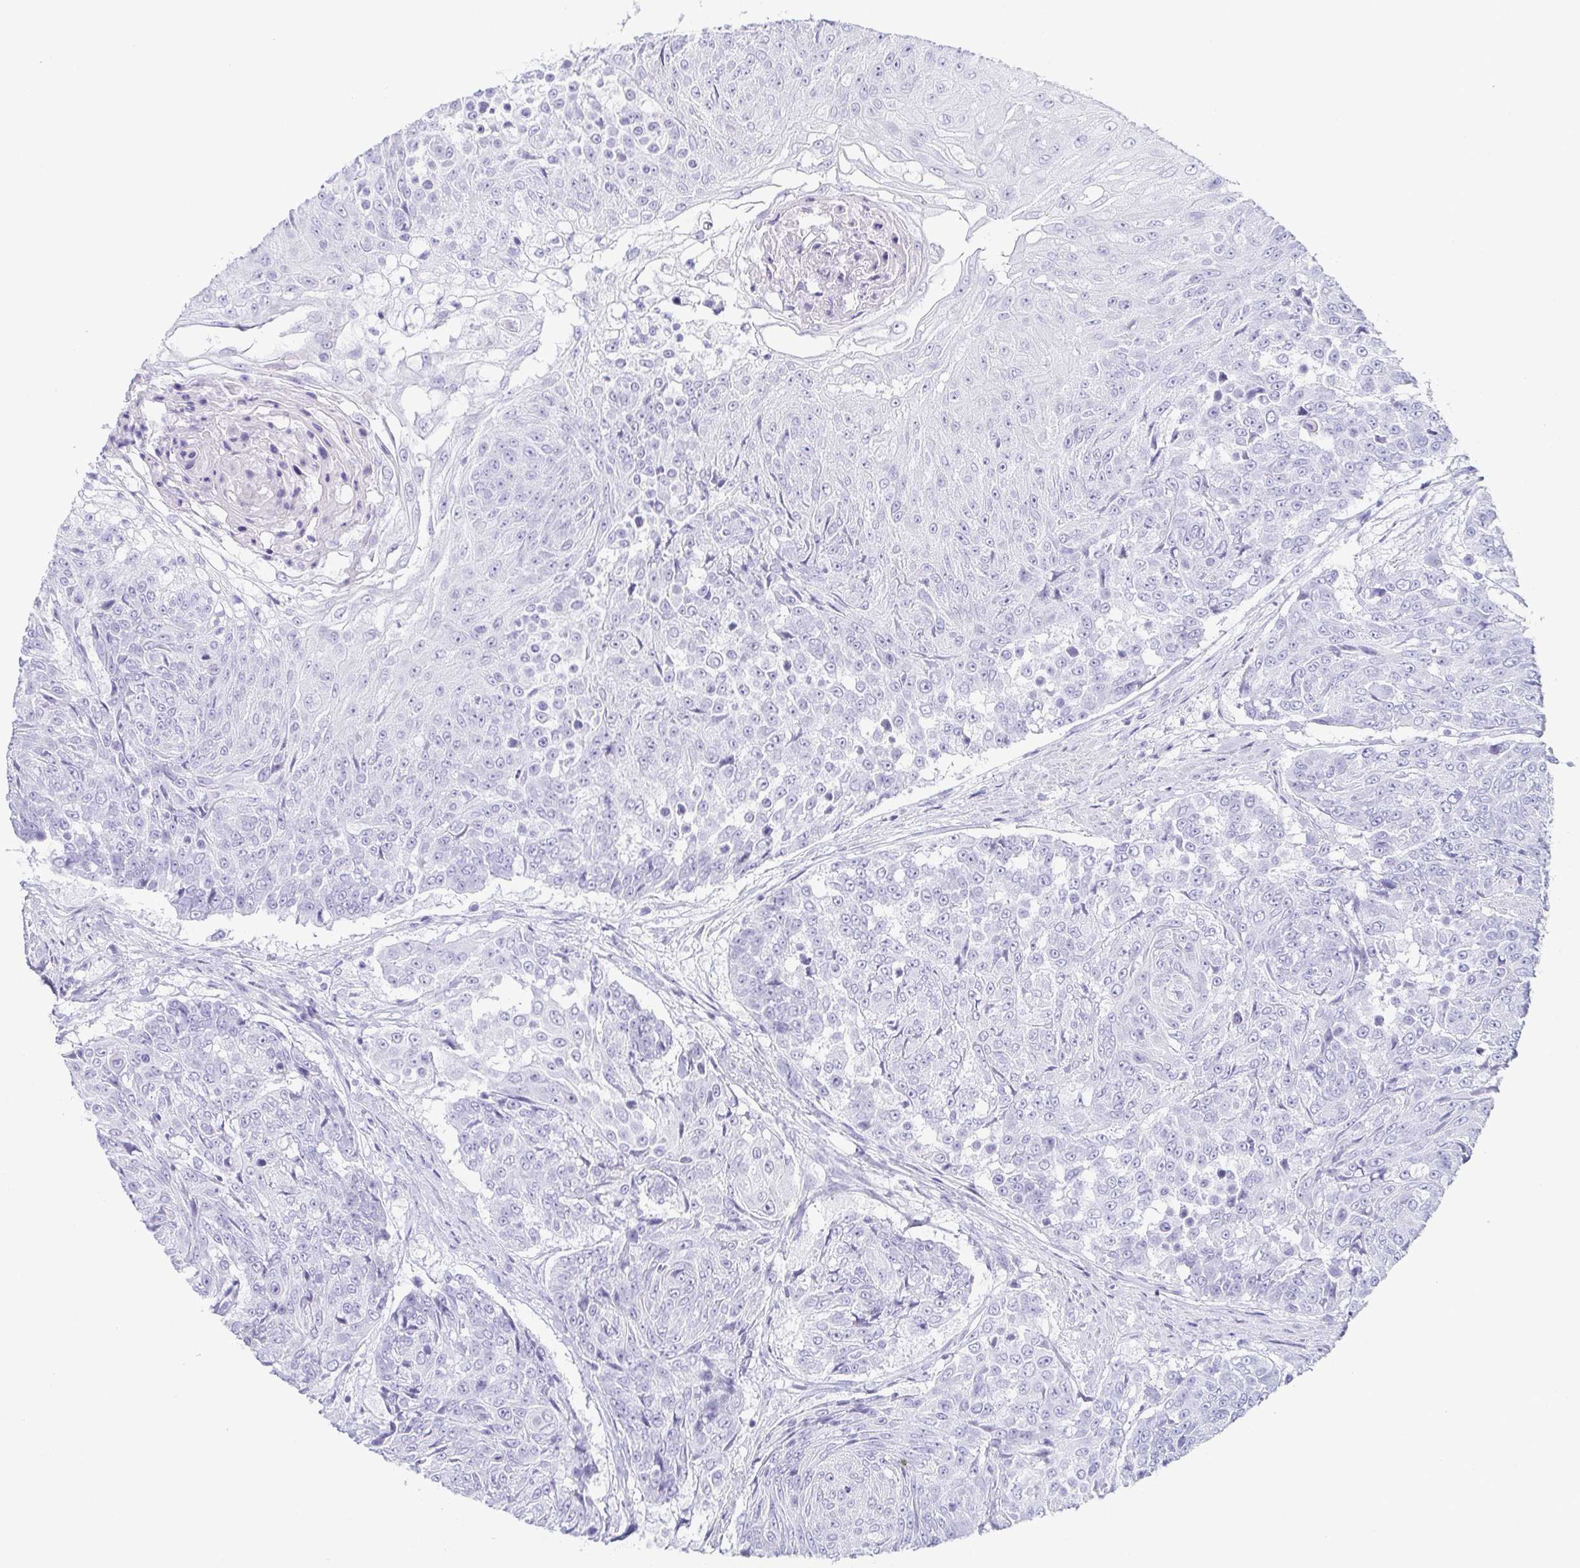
{"staining": {"intensity": "negative", "quantity": "none", "location": "none"}, "tissue": "urothelial cancer", "cell_type": "Tumor cells", "image_type": "cancer", "snomed": [{"axis": "morphology", "description": "Urothelial carcinoma, High grade"}, {"axis": "topography", "description": "Urinary bladder"}], "caption": "Tumor cells show no significant protein expression in high-grade urothelial carcinoma.", "gene": "ZG16B", "patient": {"sex": "female", "age": 63}}